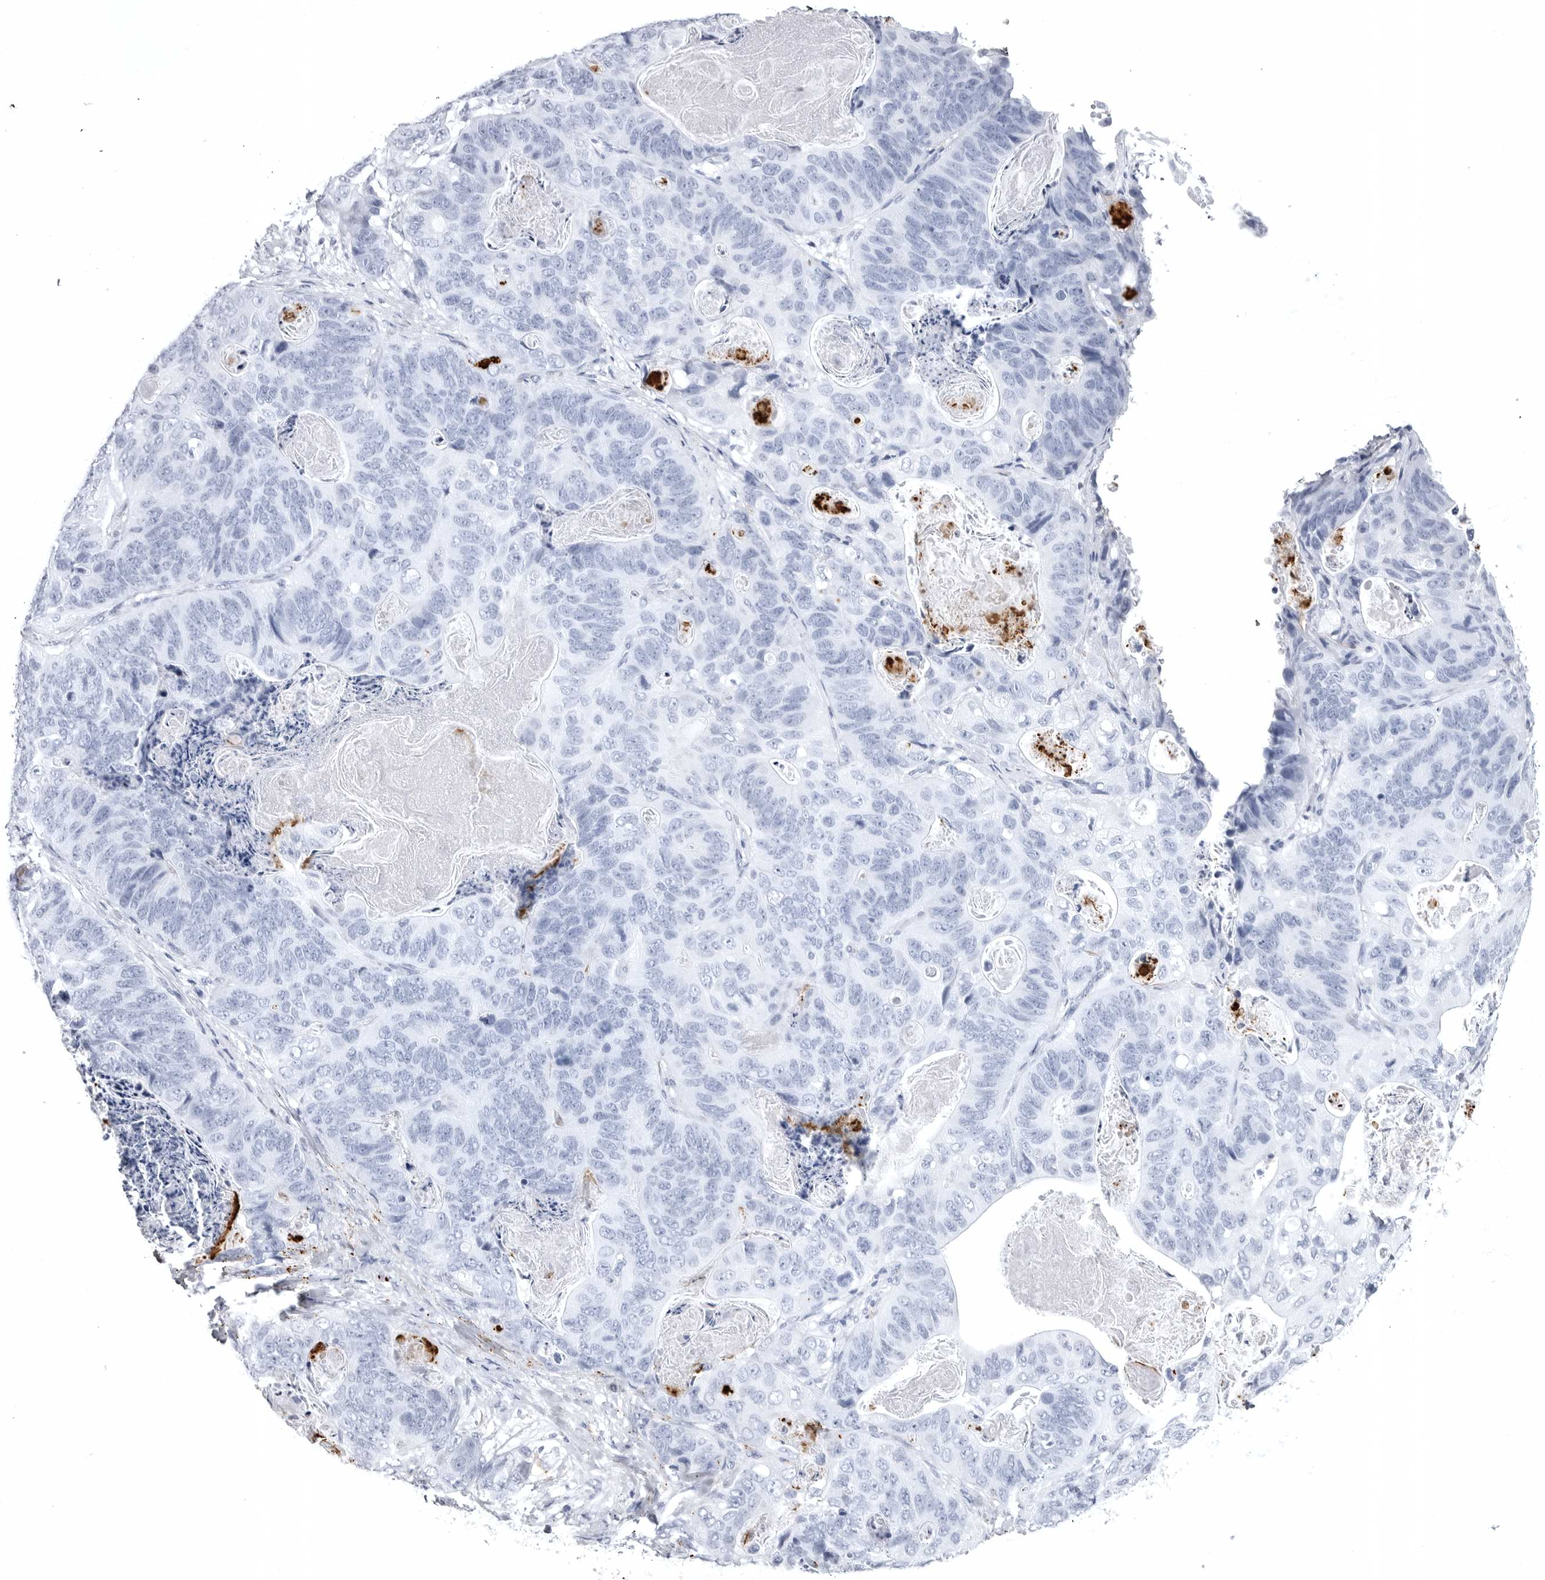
{"staining": {"intensity": "negative", "quantity": "none", "location": "none"}, "tissue": "stomach cancer", "cell_type": "Tumor cells", "image_type": "cancer", "snomed": [{"axis": "morphology", "description": "Normal tissue, NOS"}, {"axis": "morphology", "description": "Adenocarcinoma, NOS"}, {"axis": "topography", "description": "Stomach"}], "caption": "IHC micrograph of human adenocarcinoma (stomach) stained for a protein (brown), which displays no positivity in tumor cells. Brightfield microscopy of immunohistochemistry stained with DAB (3,3'-diaminobenzidine) (brown) and hematoxylin (blue), captured at high magnification.", "gene": "COL26A1", "patient": {"sex": "female", "age": 89}}